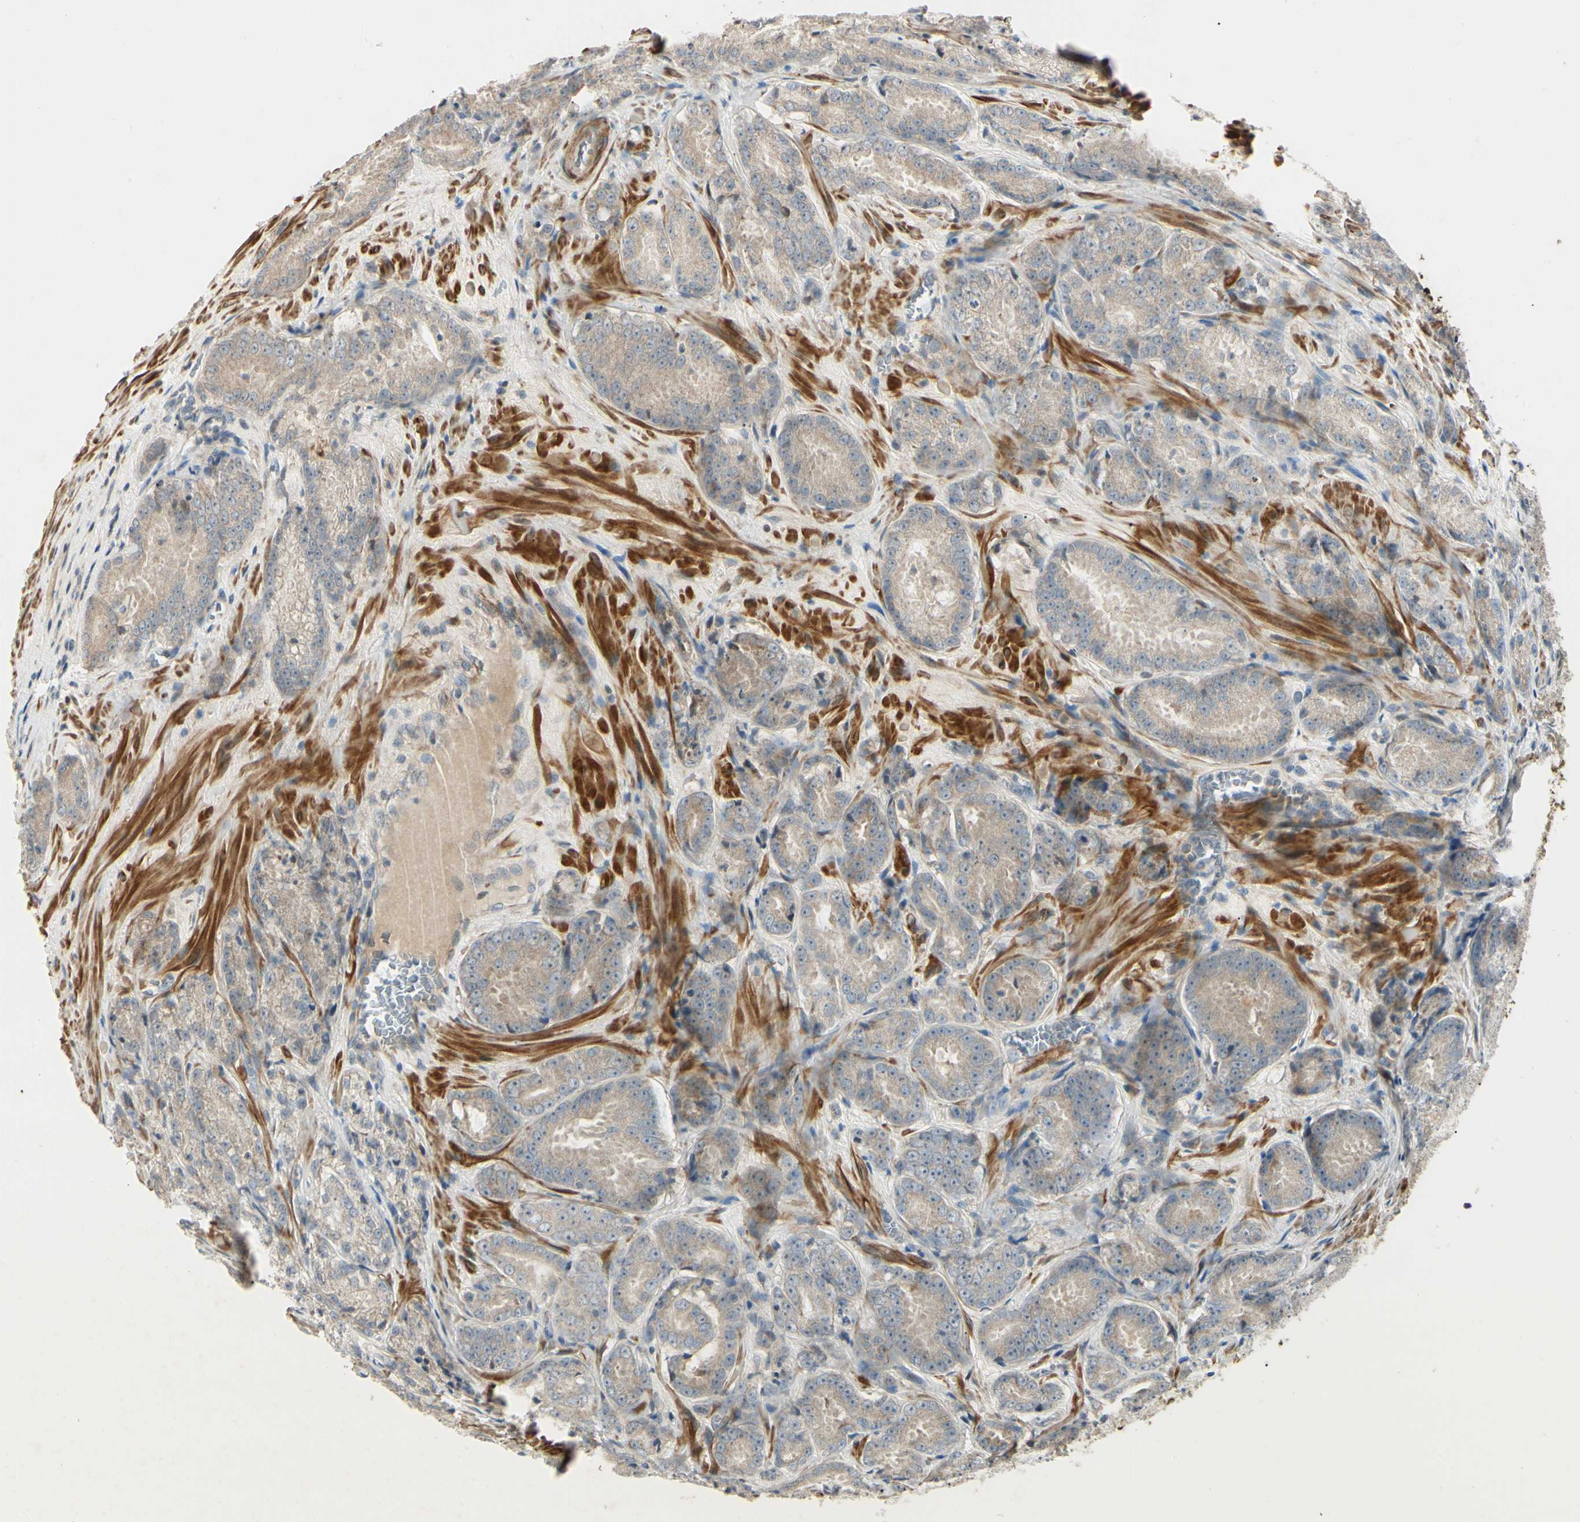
{"staining": {"intensity": "weak", "quantity": ">75%", "location": "cytoplasmic/membranous"}, "tissue": "prostate cancer", "cell_type": "Tumor cells", "image_type": "cancer", "snomed": [{"axis": "morphology", "description": "Adenocarcinoma, High grade"}, {"axis": "topography", "description": "Prostate"}], "caption": "Protein staining reveals weak cytoplasmic/membranous expression in about >75% of tumor cells in high-grade adenocarcinoma (prostate). Using DAB (3,3'-diaminobenzidine) (brown) and hematoxylin (blue) stains, captured at high magnification using brightfield microscopy.", "gene": "P4HA3", "patient": {"sex": "male", "age": 64}}